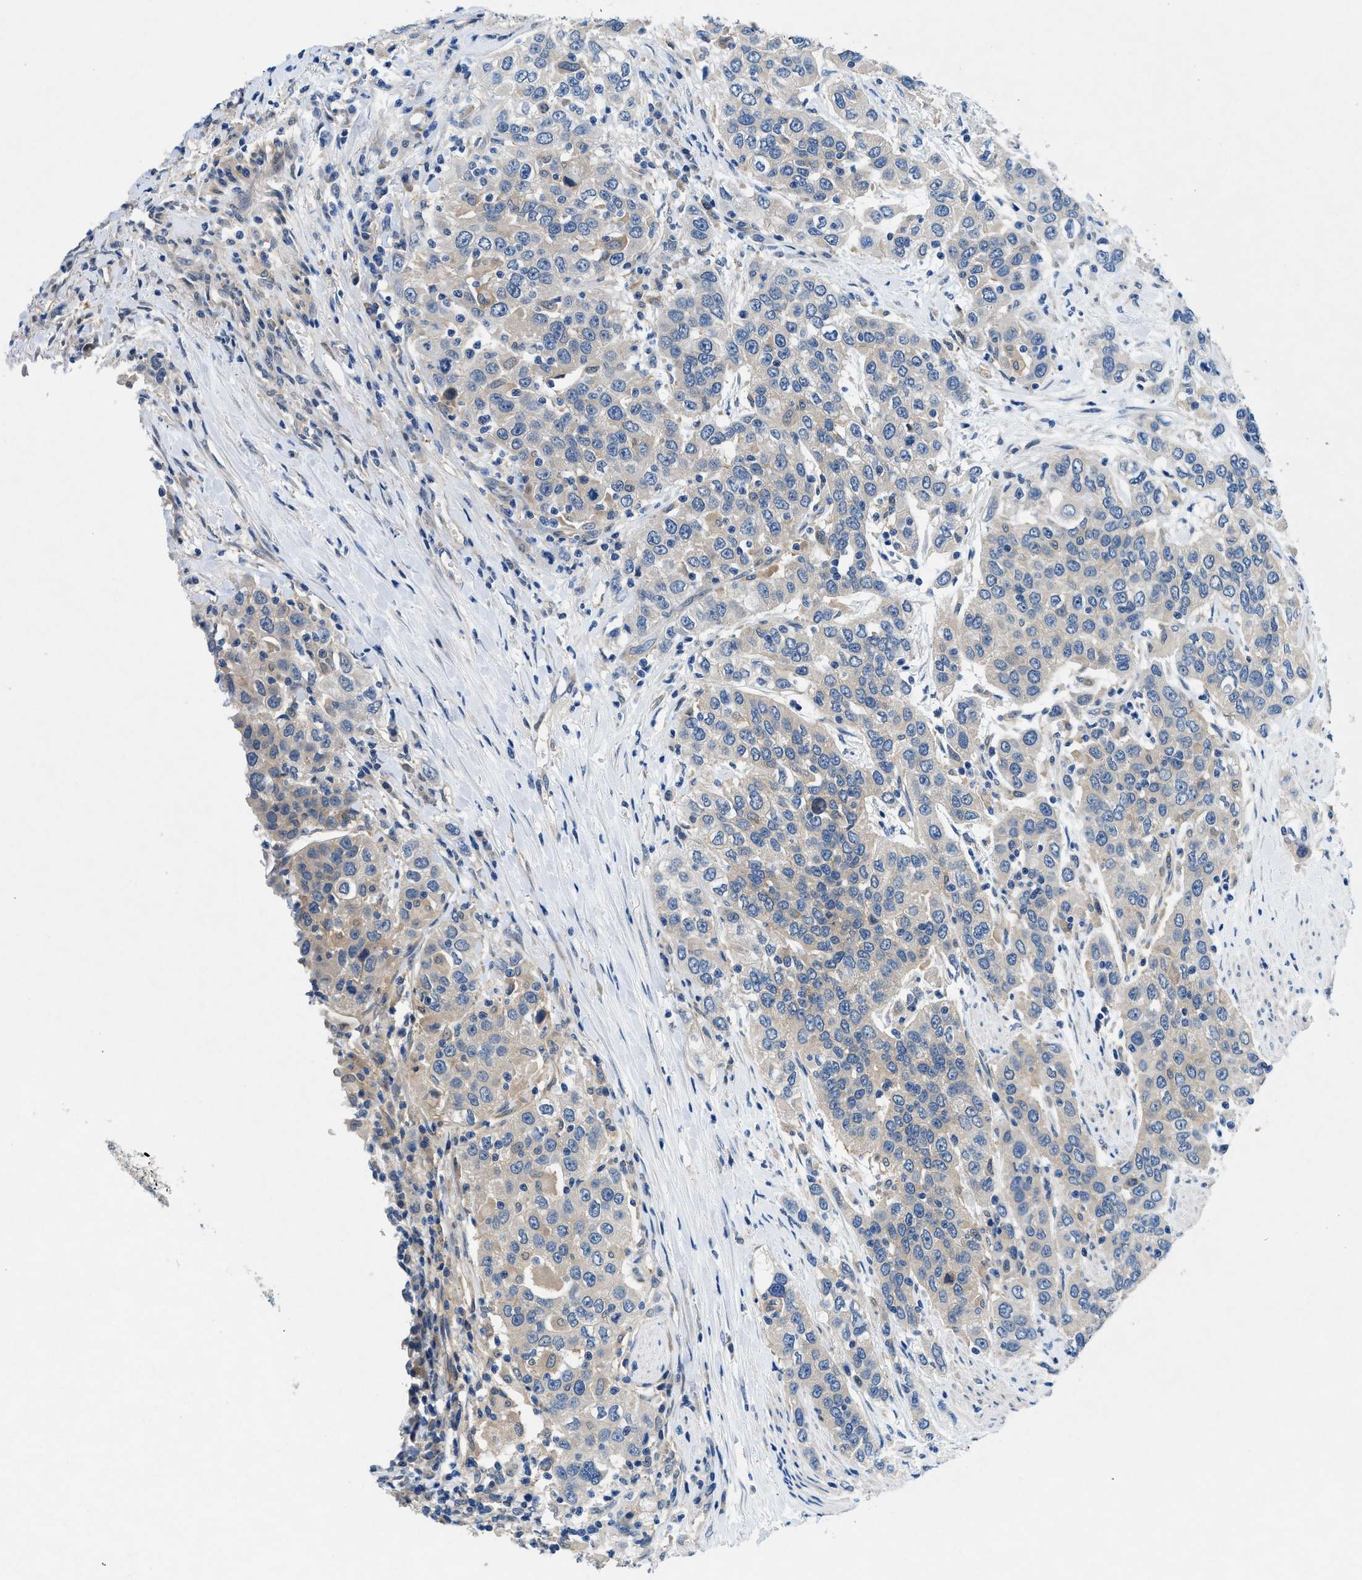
{"staining": {"intensity": "weak", "quantity": "<25%", "location": "cytoplasmic/membranous"}, "tissue": "urothelial cancer", "cell_type": "Tumor cells", "image_type": "cancer", "snomed": [{"axis": "morphology", "description": "Urothelial carcinoma, High grade"}, {"axis": "topography", "description": "Urinary bladder"}], "caption": "A high-resolution histopathology image shows IHC staining of urothelial cancer, which shows no significant positivity in tumor cells.", "gene": "COPS2", "patient": {"sex": "female", "age": 80}}